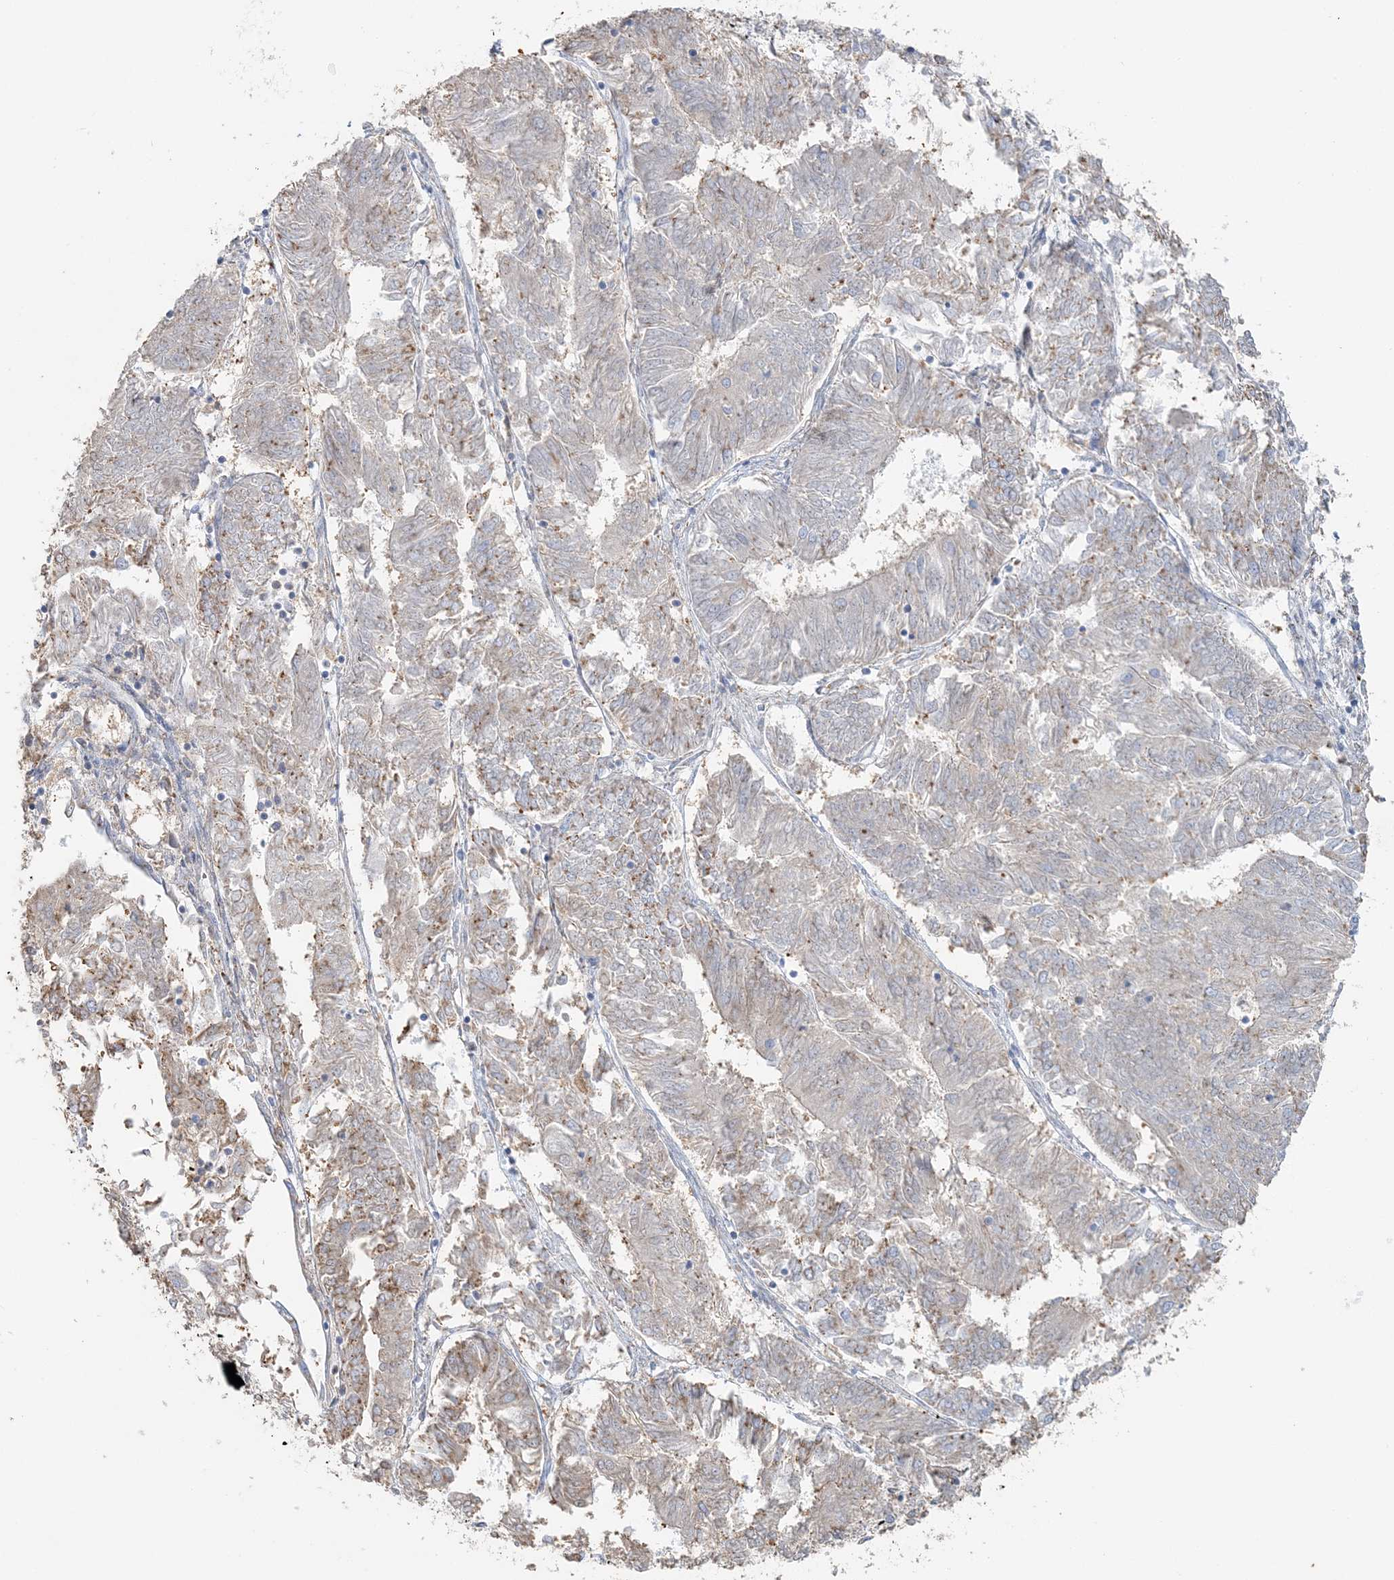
{"staining": {"intensity": "weak", "quantity": "25%-75%", "location": "cytoplasmic/membranous"}, "tissue": "endometrial cancer", "cell_type": "Tumor cells", "image_type": "cancer", "snomed": [{"axis": "morphology", "description": "Adenocarcinoma, NOS"}, {"axis": "topography", "description": "Endometrium"}], "caption": "Human endometrial cancer (adenocarcinoma) stained with a protein marker exhibits weak staining in tumor cells.", "gene": "TBC1D5", "patient": {"sex": "female", "age": 58}}